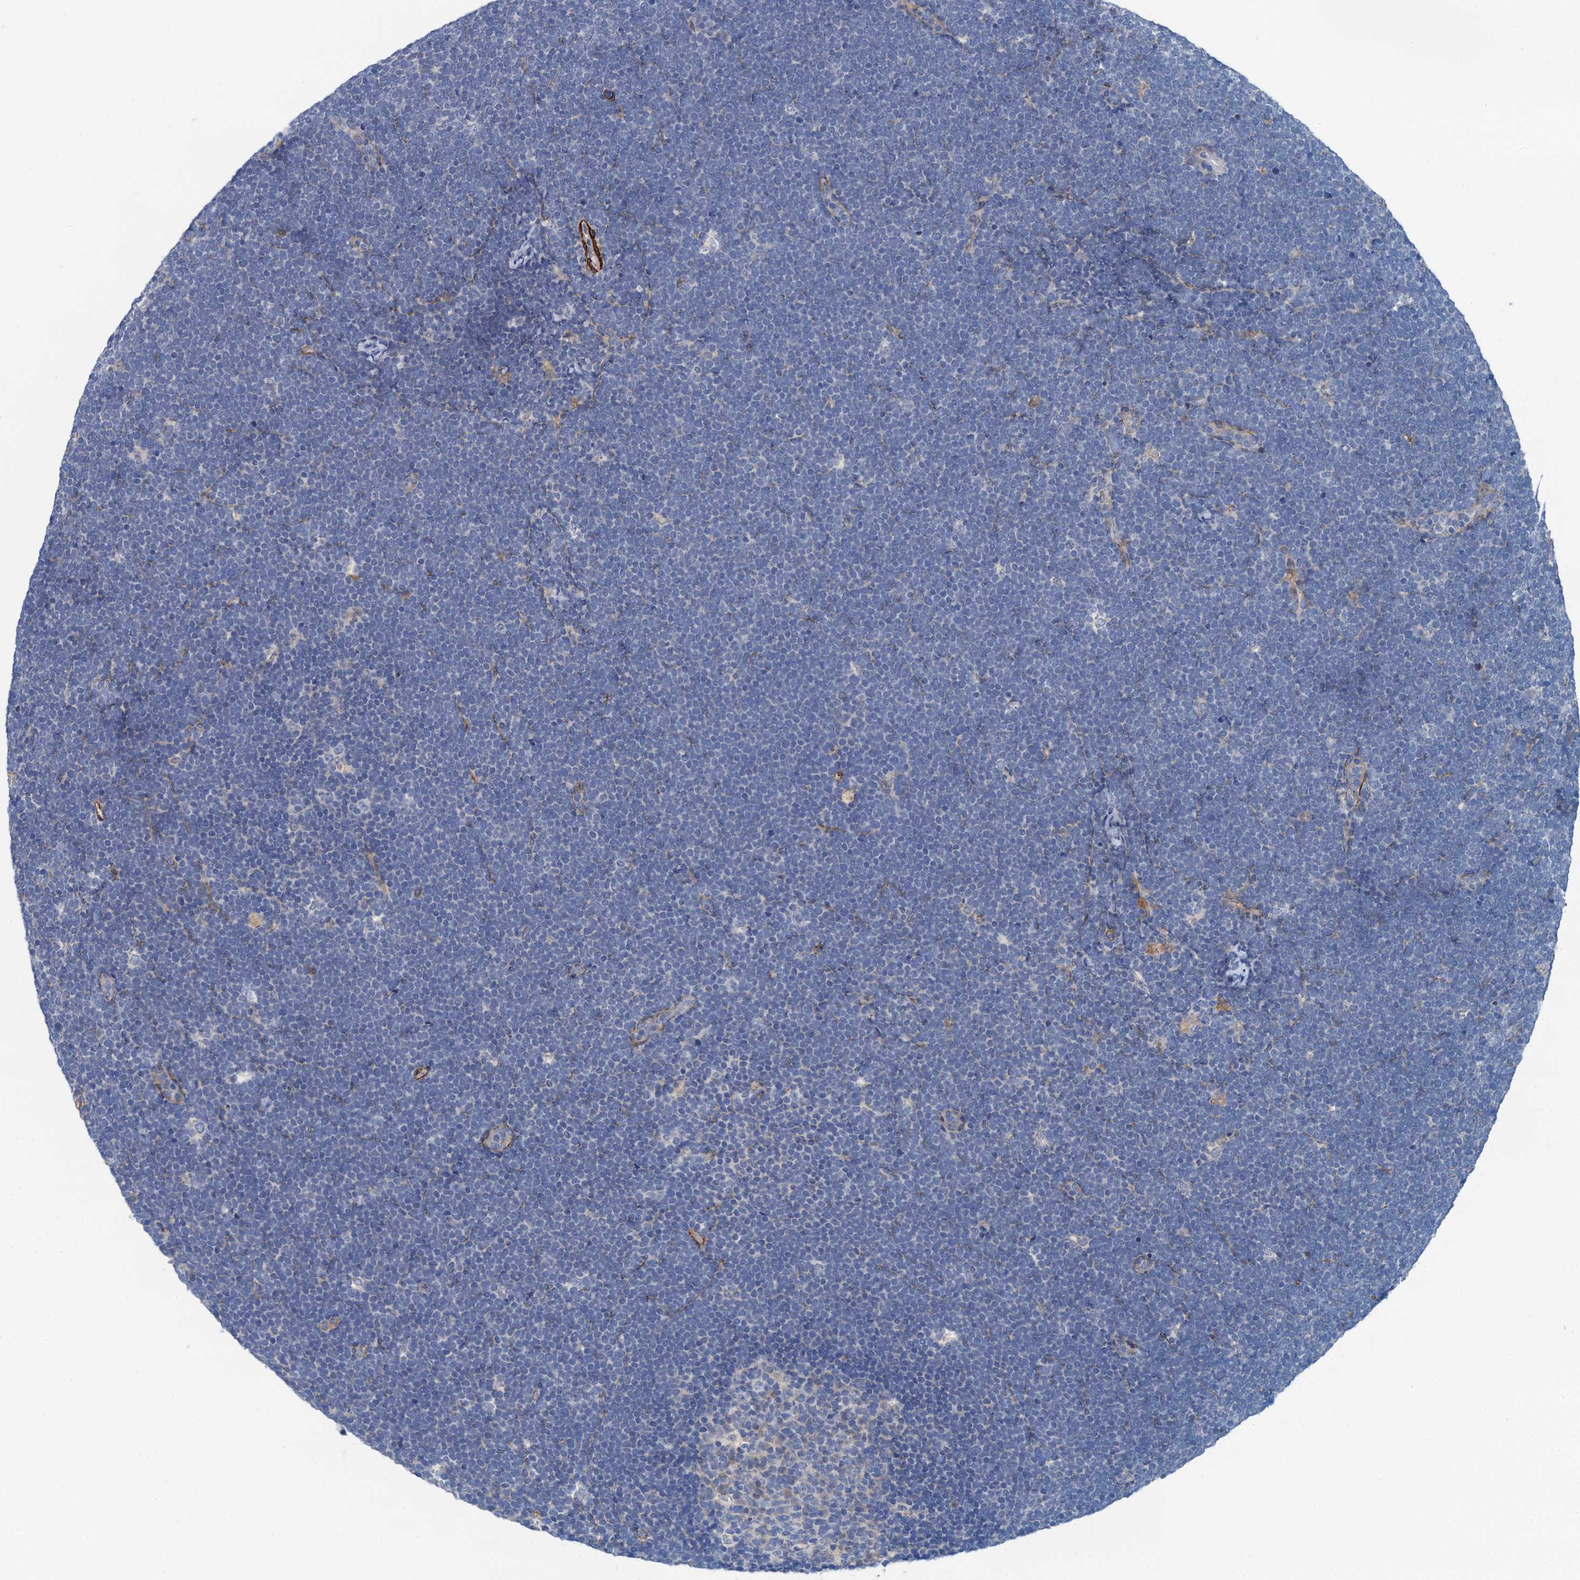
{"staining": {"intensity": "negative", "quantity": "none", "location": "none"}, "tissue": "lymphoma", "cell_type": "Tumor cells", "image_type": "cancer", "snomed": [{"axis": "morphology", "description": "Malignant lymphoma, non-Hodgkin's type, High grade"}, {"axis": "topography", "description": "Lymph node"}], "caption": "This image is of malignant lymphoma, non-Hodgkin's type (high-grade) stained with IHC to label a protein in brown with the nuclei are counter-stained blue. There is no expression in tumor cells.", "gene": "CSTPP1", "patient": {"sex": "male", "age": 13}}